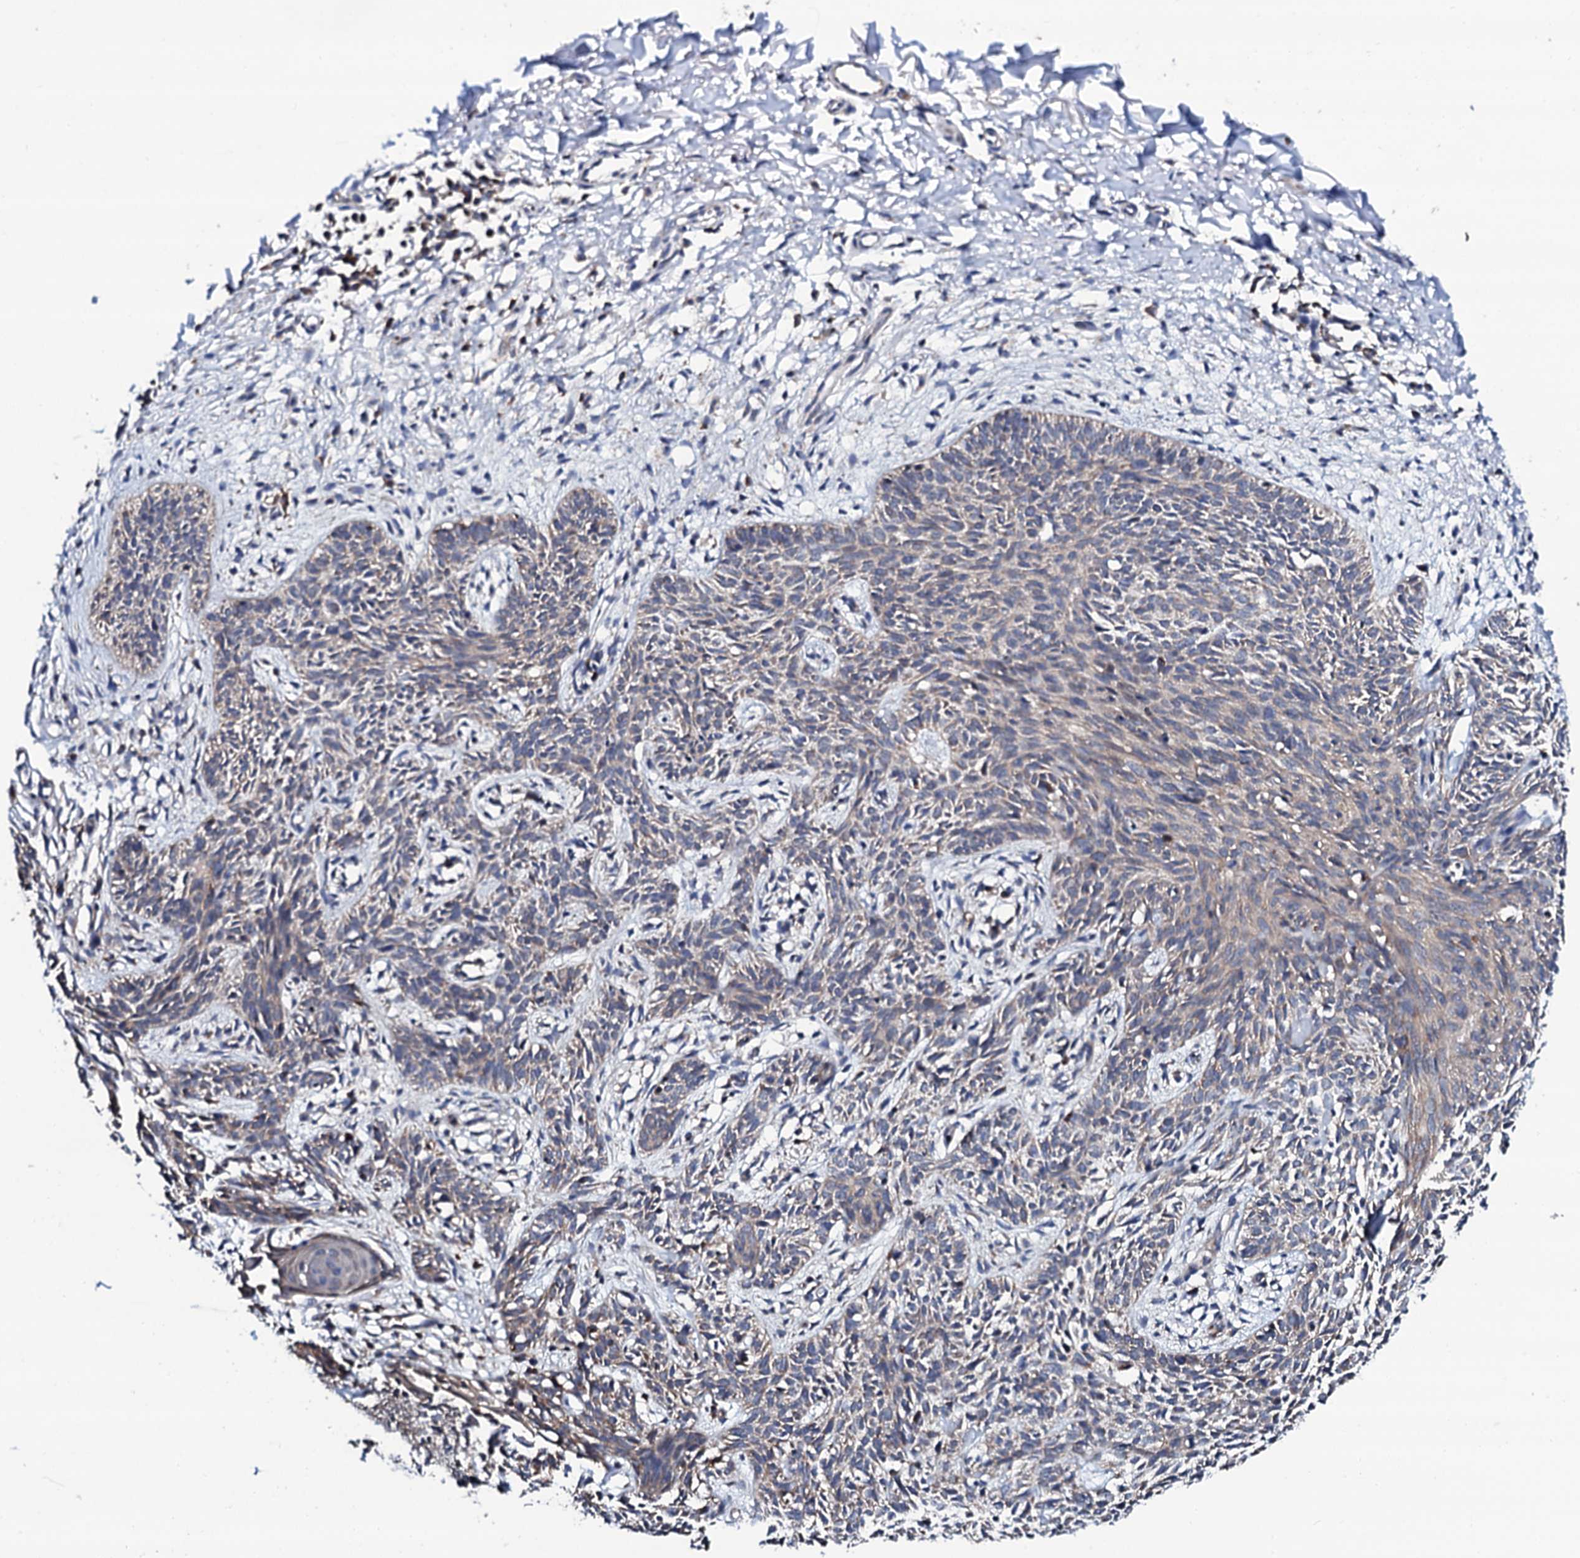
{"staining": {"intensity": "weak", "quantity": "<25%", "location": "cytoplasmic/membranous"}, "tissue": "skin cancer", "cell_type": "Tumor cells", "image_type": "cancer", "snomed": [{"axis": "morphology", "description": "Basal cell carcinoma"}, {"axis": "topography", "description": "Skin"}], "caption": "Tumor cells are negative for protein expression in human skin basal cell carcinoma. The staining is performed using DAB (3,3'-diaminobenzidine) brown chromogen with nuclei counter-stained in using hematoxylin.", "gene": "COG4", "patient": {"sex": "female", "age": 66}}